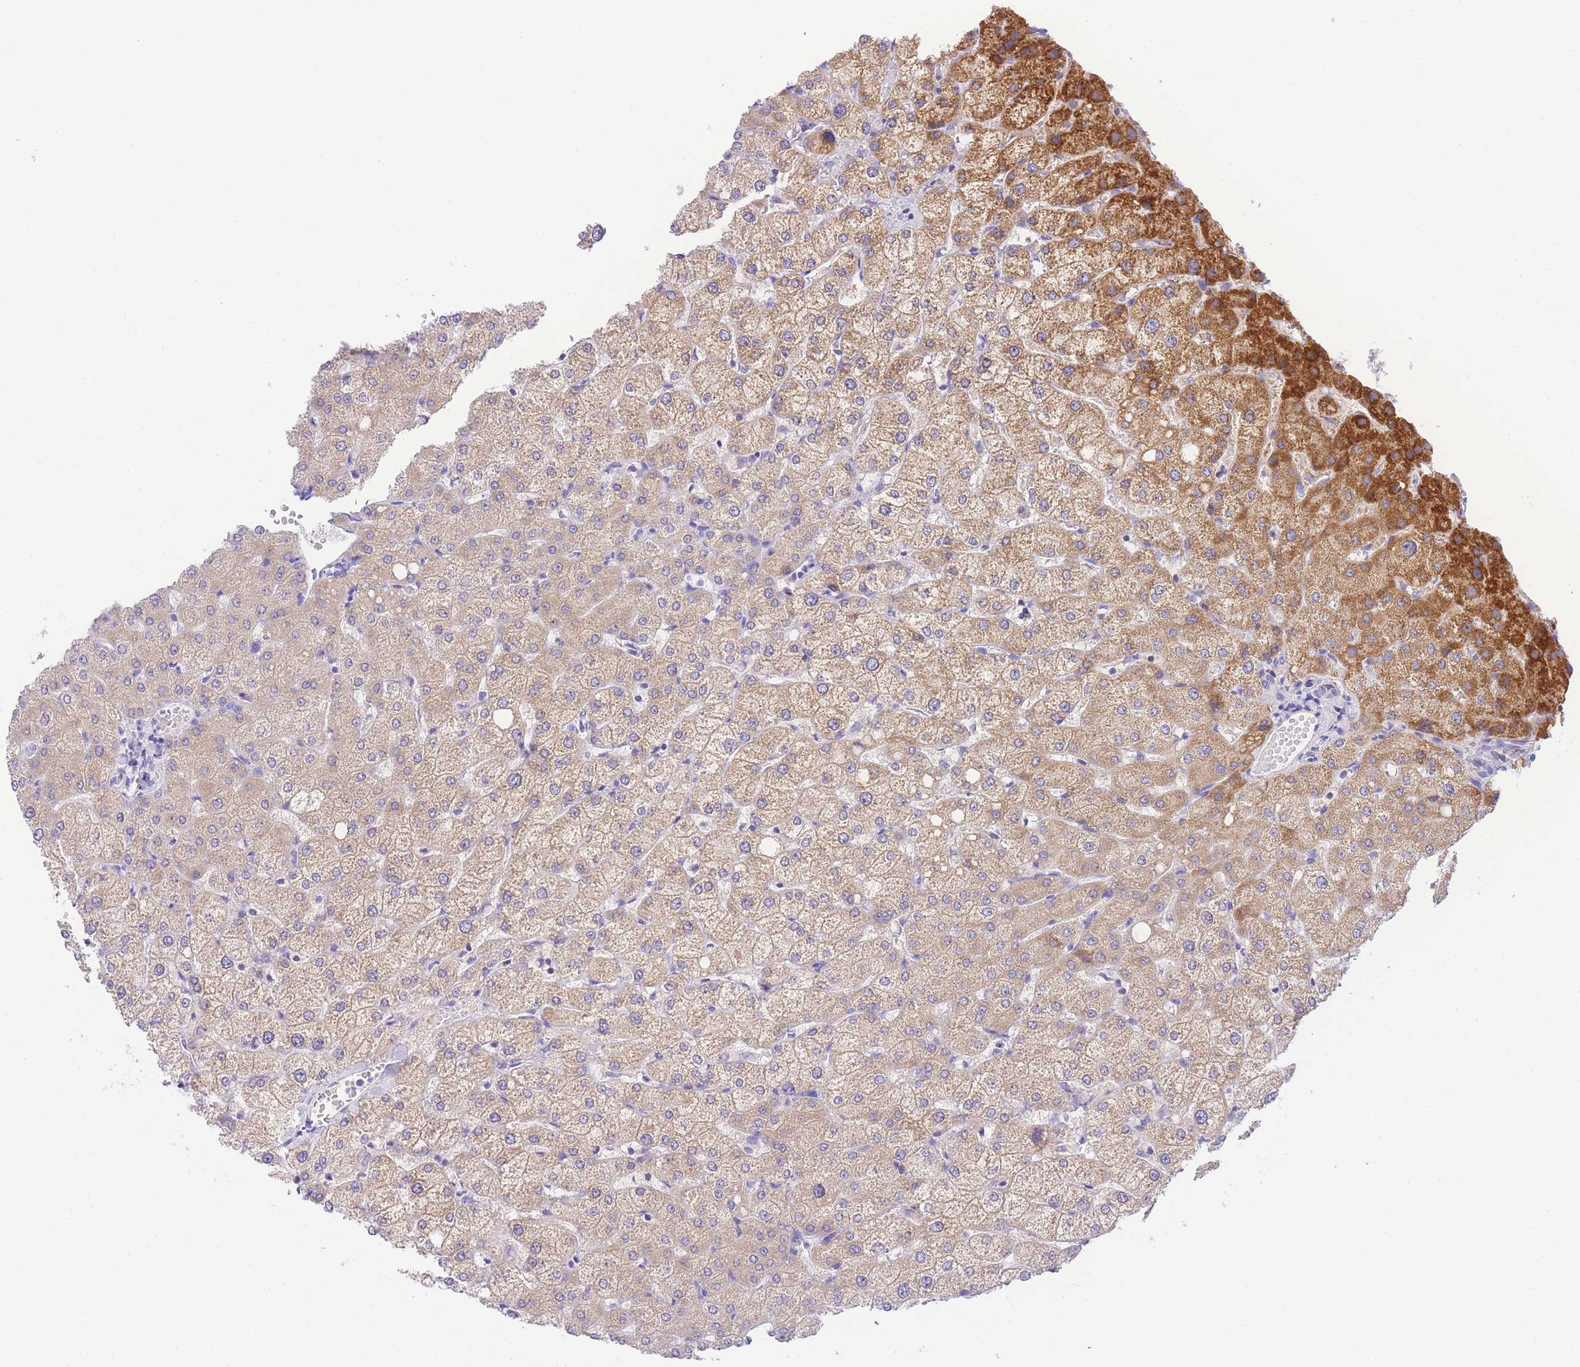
{"staining": {"intensity": "negative", "quantity": "none", "location": "none"}, "tissue": "liver", "cell_type": "Cholangiocytes", "image_type": "normal", "snomed": [{"axis": "morphology", "description": "Normal tissue, NOS"}, {"axis": "topography", "description": "Liver"}], "caption": "Image shows no significant protein positivity in cholangiocytes of normal liver.", "gene": "NKD2", "patient": {"sex": "female", "age": 54}}